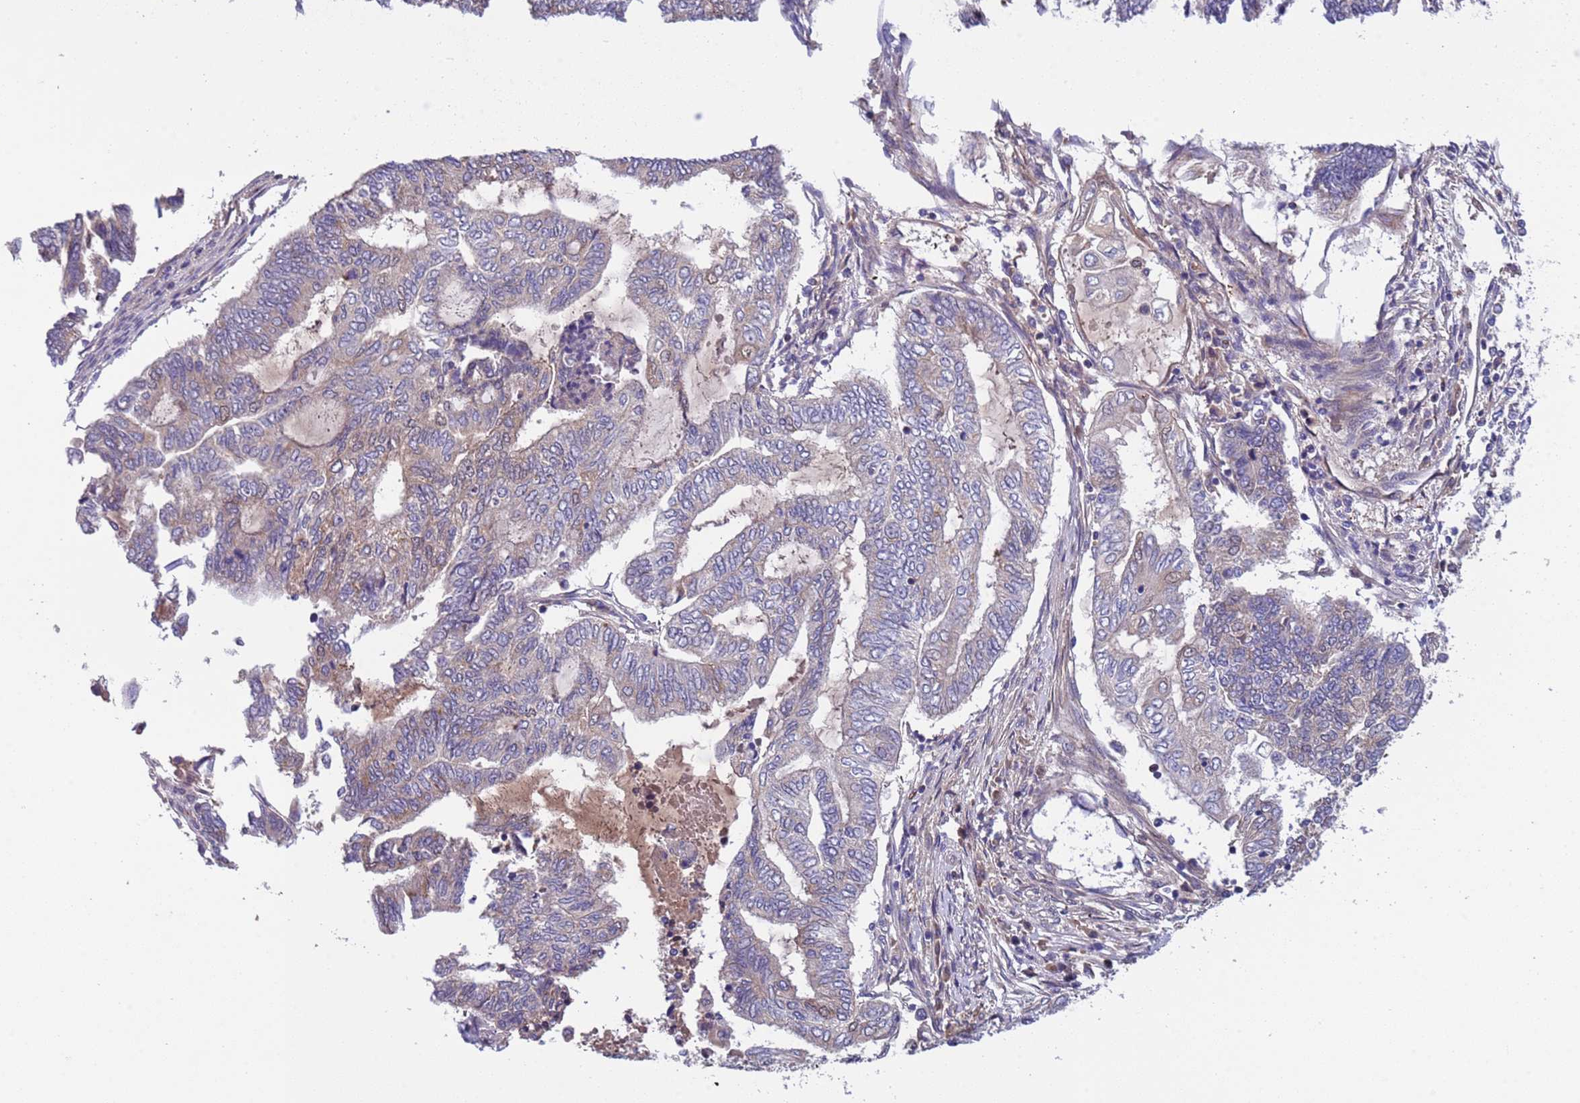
{"staining": {"intensity": "weak", "quantity": "<25%", "location": "cytoplasmic/membranous"}, "tissue": "endometrial cancer", "cell_type": "Tumor cells", "image_type": "cancer", "snomed": [{"axis": "morphology", "description": "Adenocarcinoma, NOS"}, {"axis": "topography", "description": "Uterus"}, {"axis": "topography", "description": "Endometrium"}], "caption": "This is a photomicrograph of immunohistochemistry (IHC) staining of adenocarcinoma (endometrial), which shows no staining in tumor cells. The staining is performed using DAB brown chromogen with nuclei counter-stained in using hematoxylin.", "gene": "PARP16", "patient": {"sex": "female", "age": 70}}